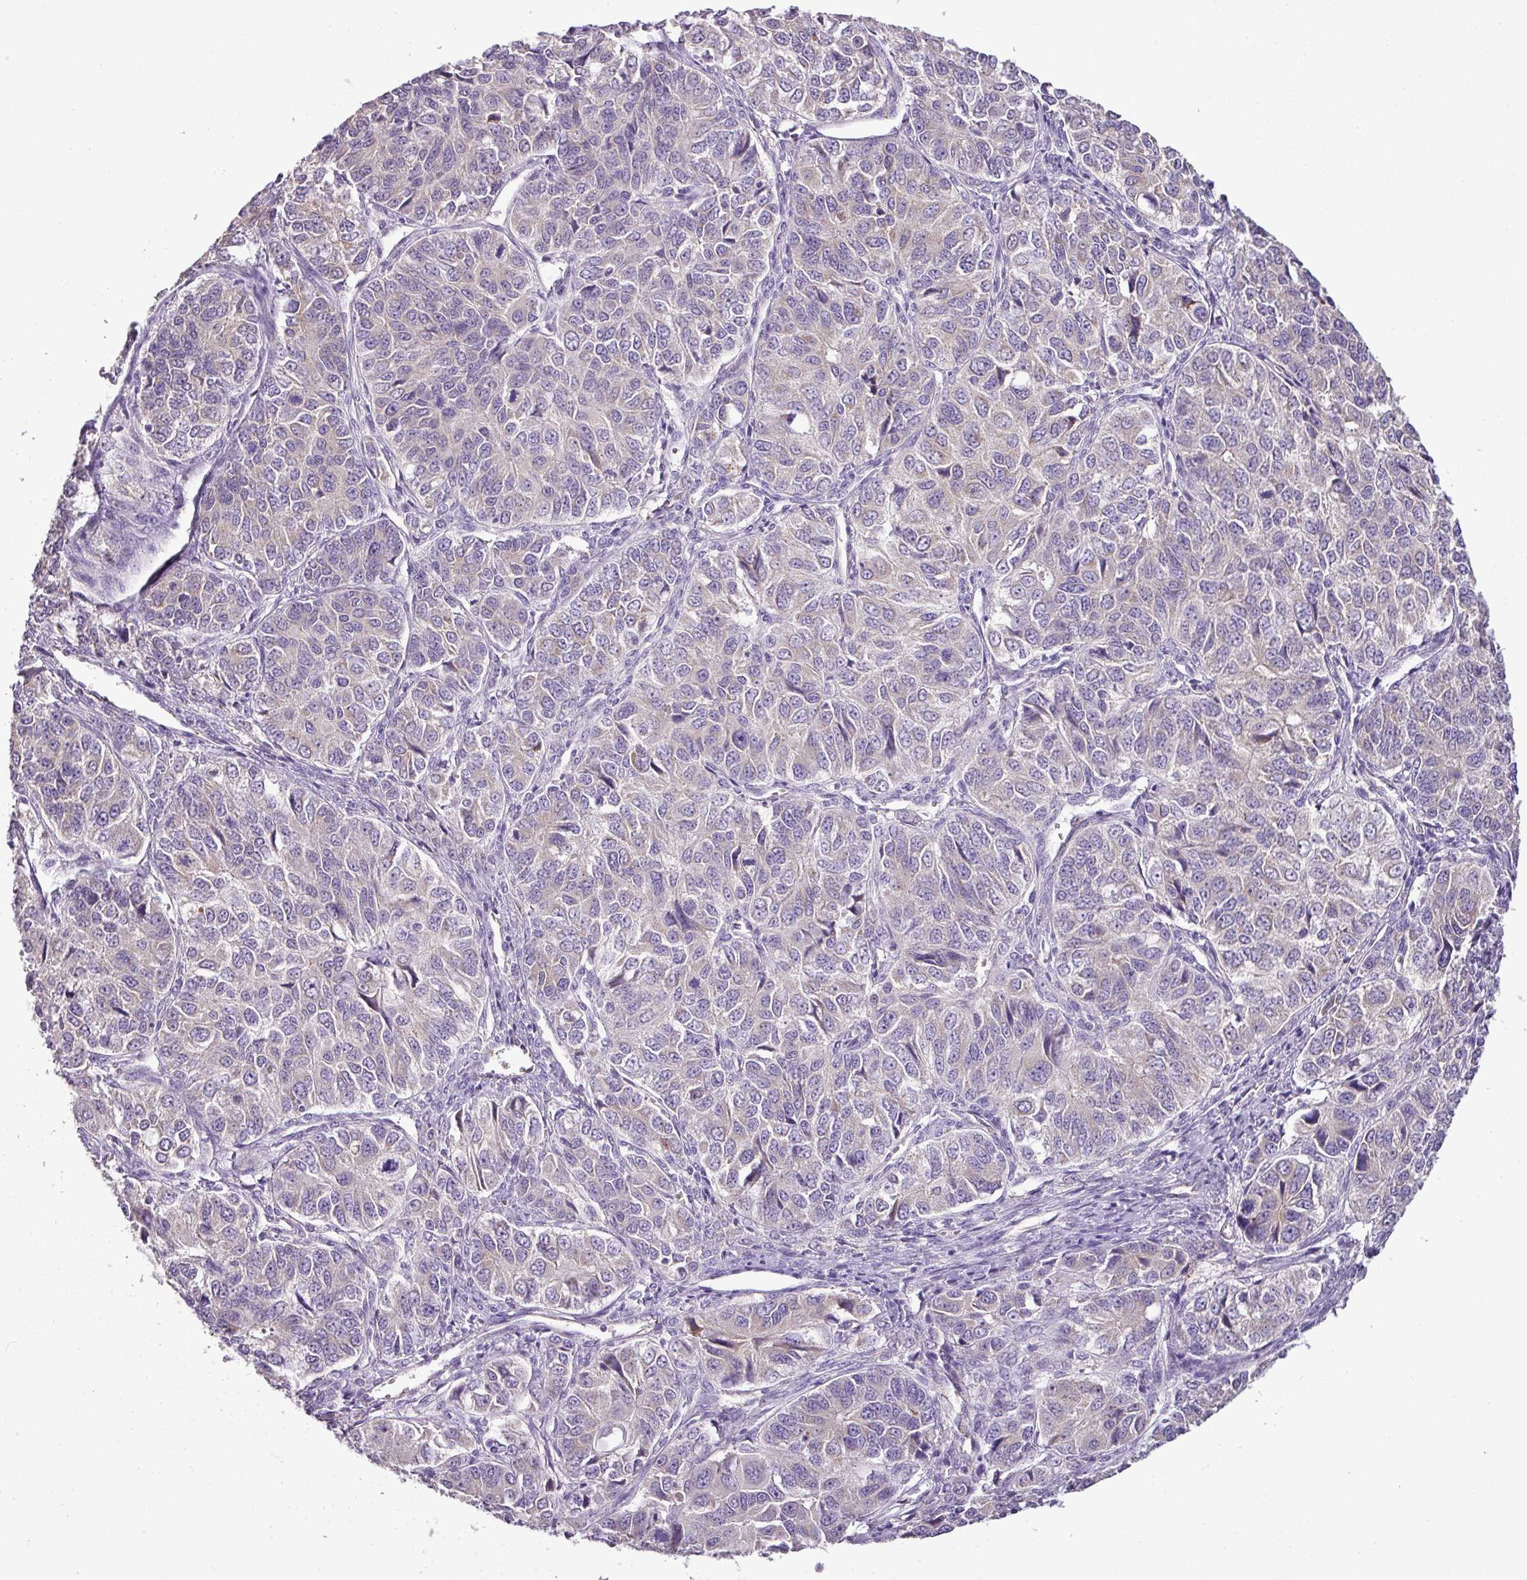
{"staining": {"intensity": "negative", "quantity": "none", "location": "none"}, "tissue": "ovarian cancer", "cell_type": "Tumor cells", "image_type": "cancer", "snomed": [{"axis": "morphology", "description": "Carcinoma, endometroid"}, {"axis": "topography", "description": "Ovary"}], "caption": "Protein analysis of ovarian endometroid carcinoma reveals no significant positivity in tumor cells. (DAB (3,3'-diaminobenzidine) IHC, high magnification).", "gene": "BRINP2", "patient": {"sex": "female", "age": 51}}